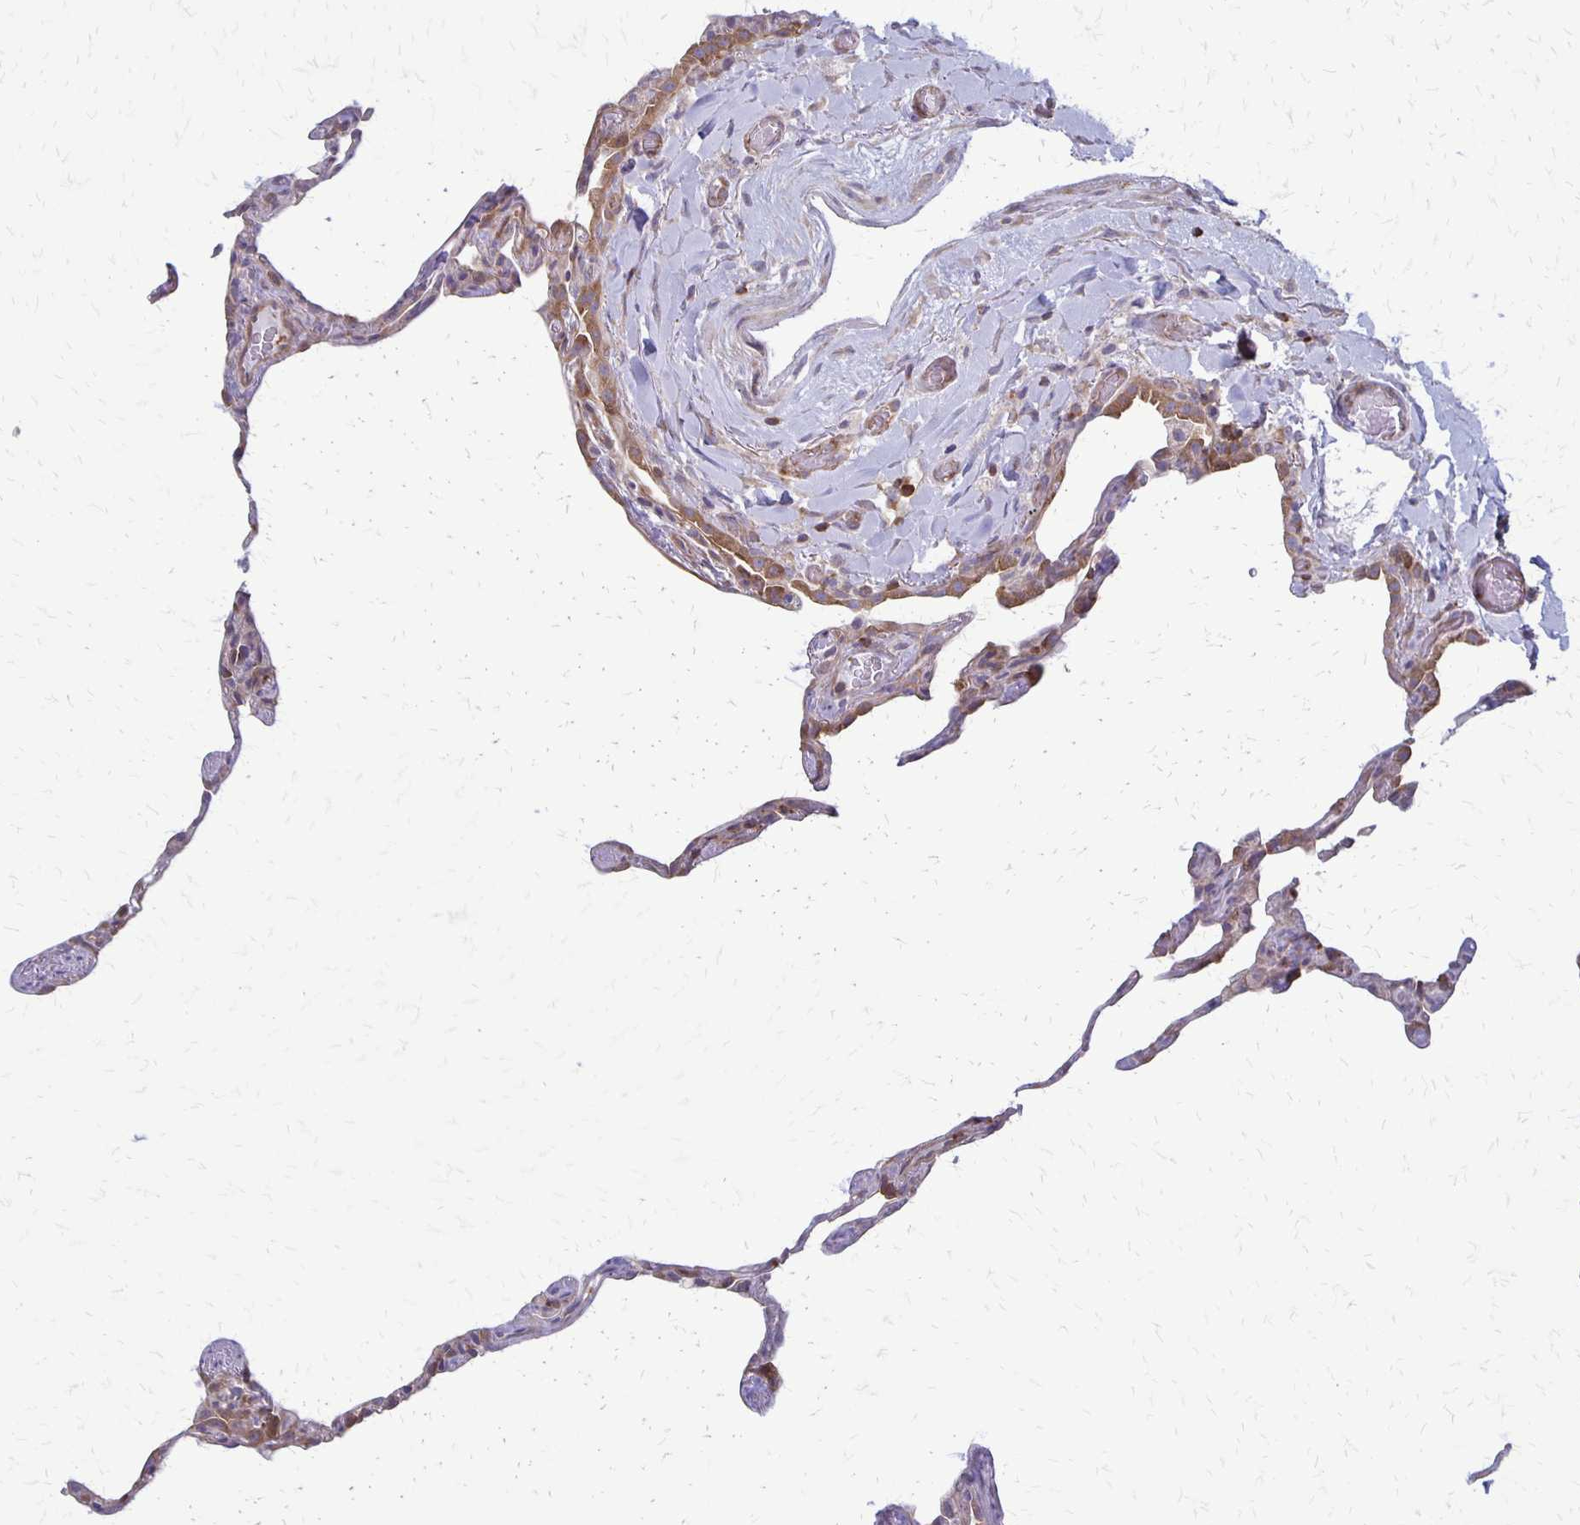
{"staining": {"intensity": "moderate", "quantity": "25%-75%", "location": "cytoplasmic/membranous"}, "tissue": "lung", "cell_type": "Alveolar cells", "image_type": "normal", "snomed": [{"axis": "morphology", "description": "Normal tissue, NOS"}, {"axis": "topography", "description": "Lung"}], "caption": "Immunohistochemistry of normal lung exhibits medium levels of moderate cytoplasmic/membranous expression in about 25%-75% of alveolar cells. (DAB = brown stain, brightfield microscopy at high magnification).", "gene": "SEPTIN5", "patient": {"sex": "female", "age": 57}}